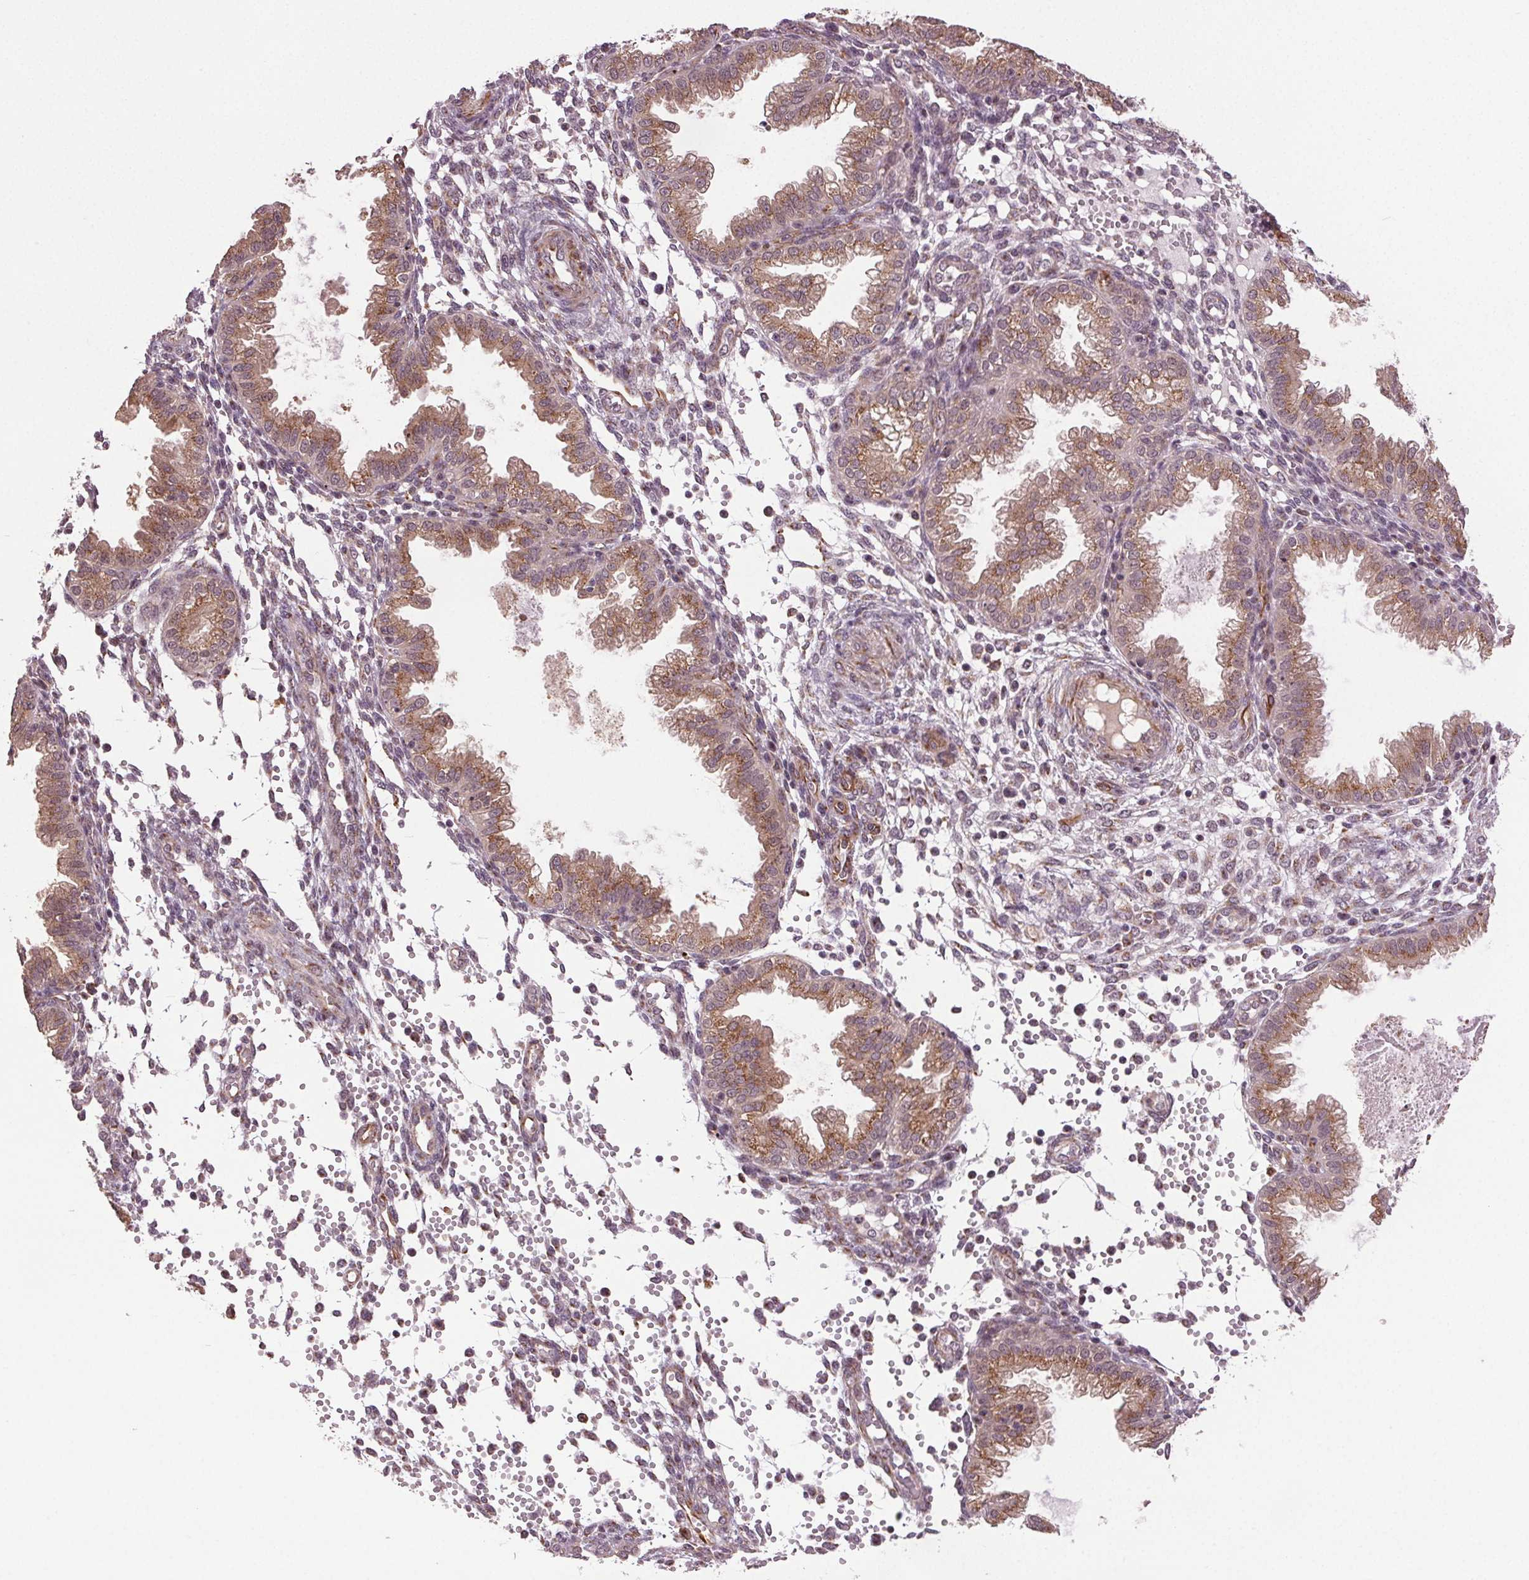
{"staining": {"intensity": "negative", "quantity": "none", "location": "none"}, "tissue": "endometrium", "cell_type": "Cells in endometrial stroma", "image_type": "normal", "snomed": [{"axis": "morphology", "description": "Normal tissue, NOS"}, {"axis": "topography", "description": "Endometrium"}], "caption": "Immunohistochemistry micrograph of unremarkable endometrium: human endometrium stained with DAB exhibits no significant protein staining in cells in endometrial stroma. Nuclei are stained in blue.", "gene": "BSDC1", "patient": {"sex": "female", "age": 33}}